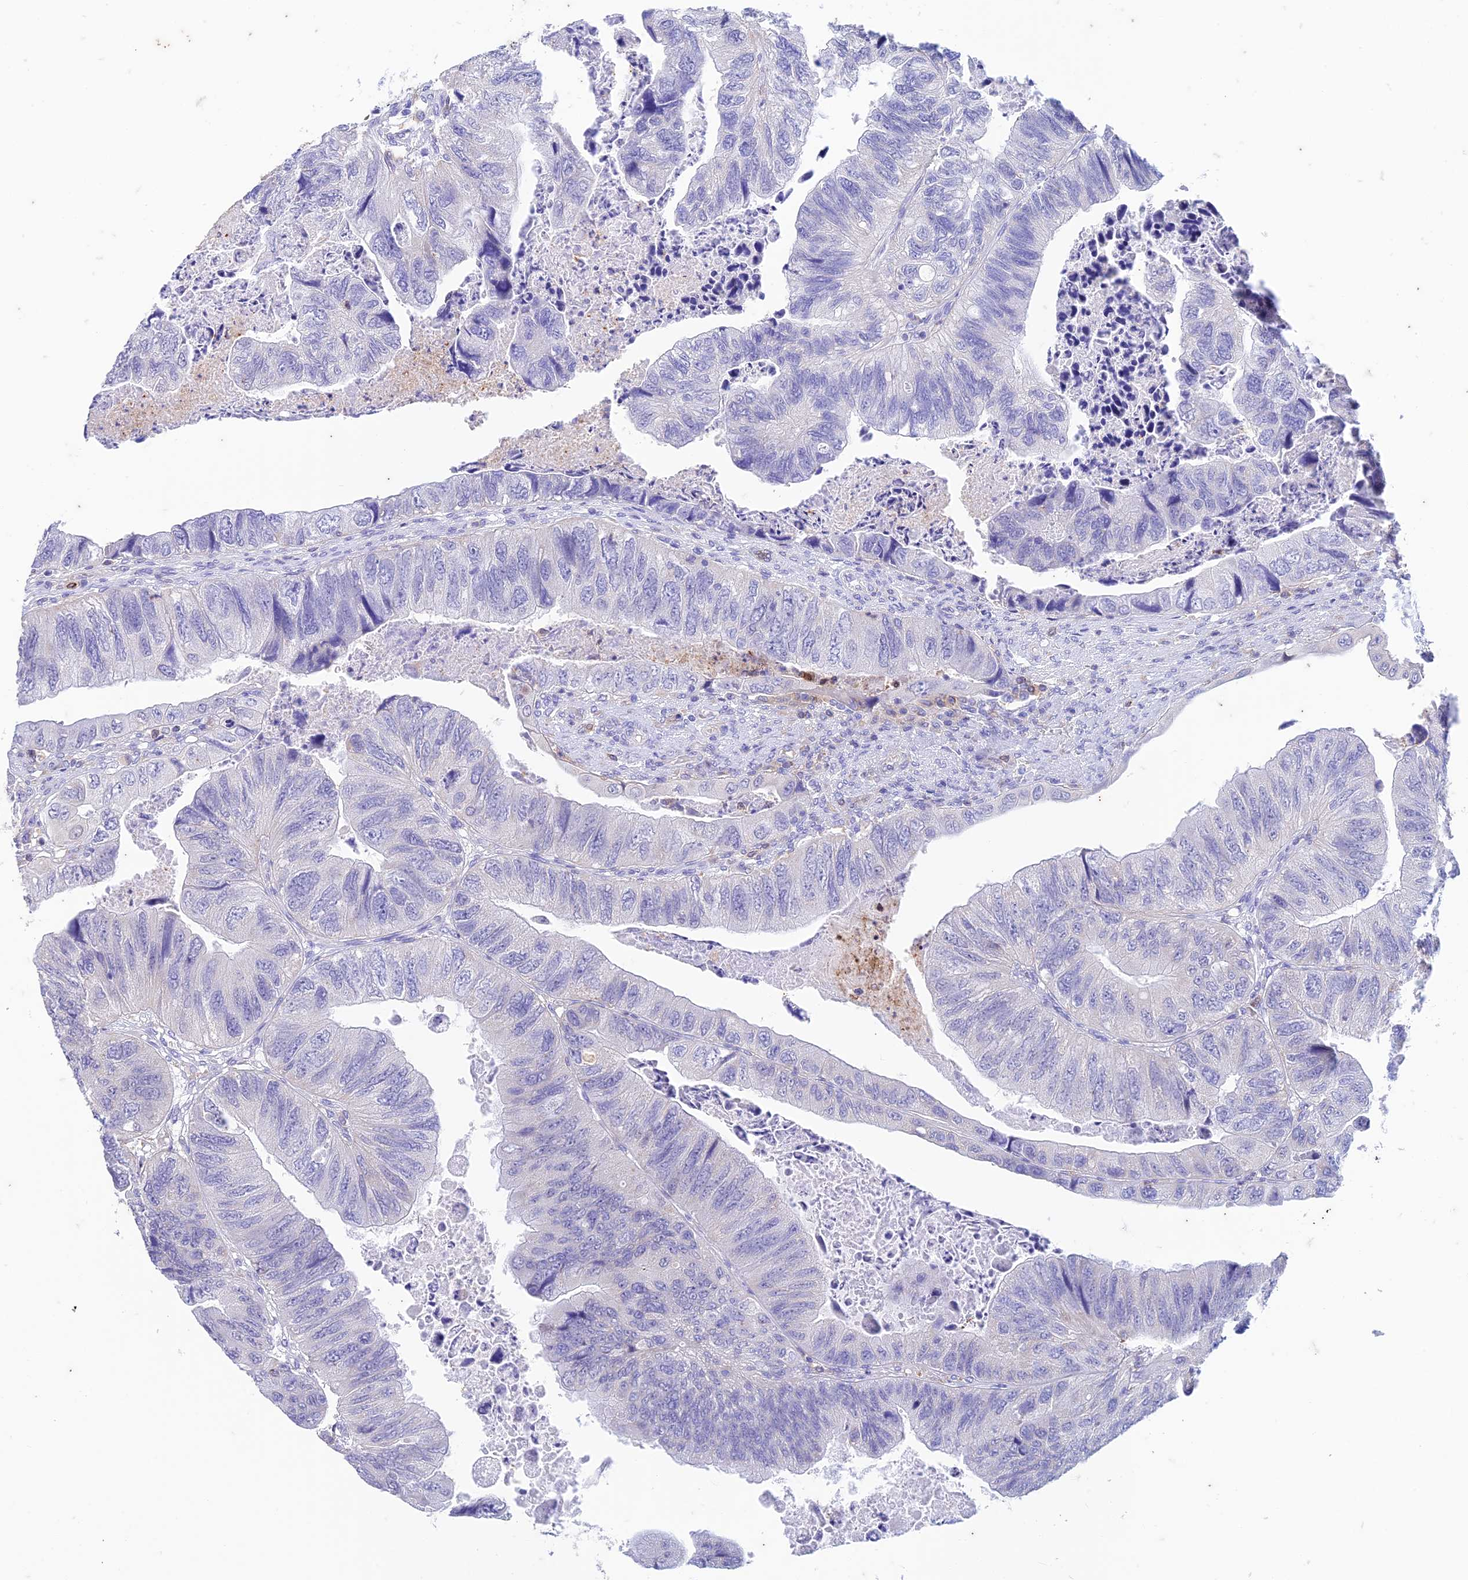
{"staining": {"intensity": "negative", "quantity": "none", "location": "none"}, "tissue": "colorectal cancer", "cell_type": "Tumor cells", "image_type": "cancer", "snomed": [{"axis": "morphology", "description": "Adenocarcinoma, NOS"}, {"axis": "topography", "description": "Rectum"}], "caption": "The immunohistochemistry photomicrograph has no significant positivity in tumor cells of colorectal cancer tissue.", "gene": "FGF7", "patient": {"sex": "male", "age": 63}}